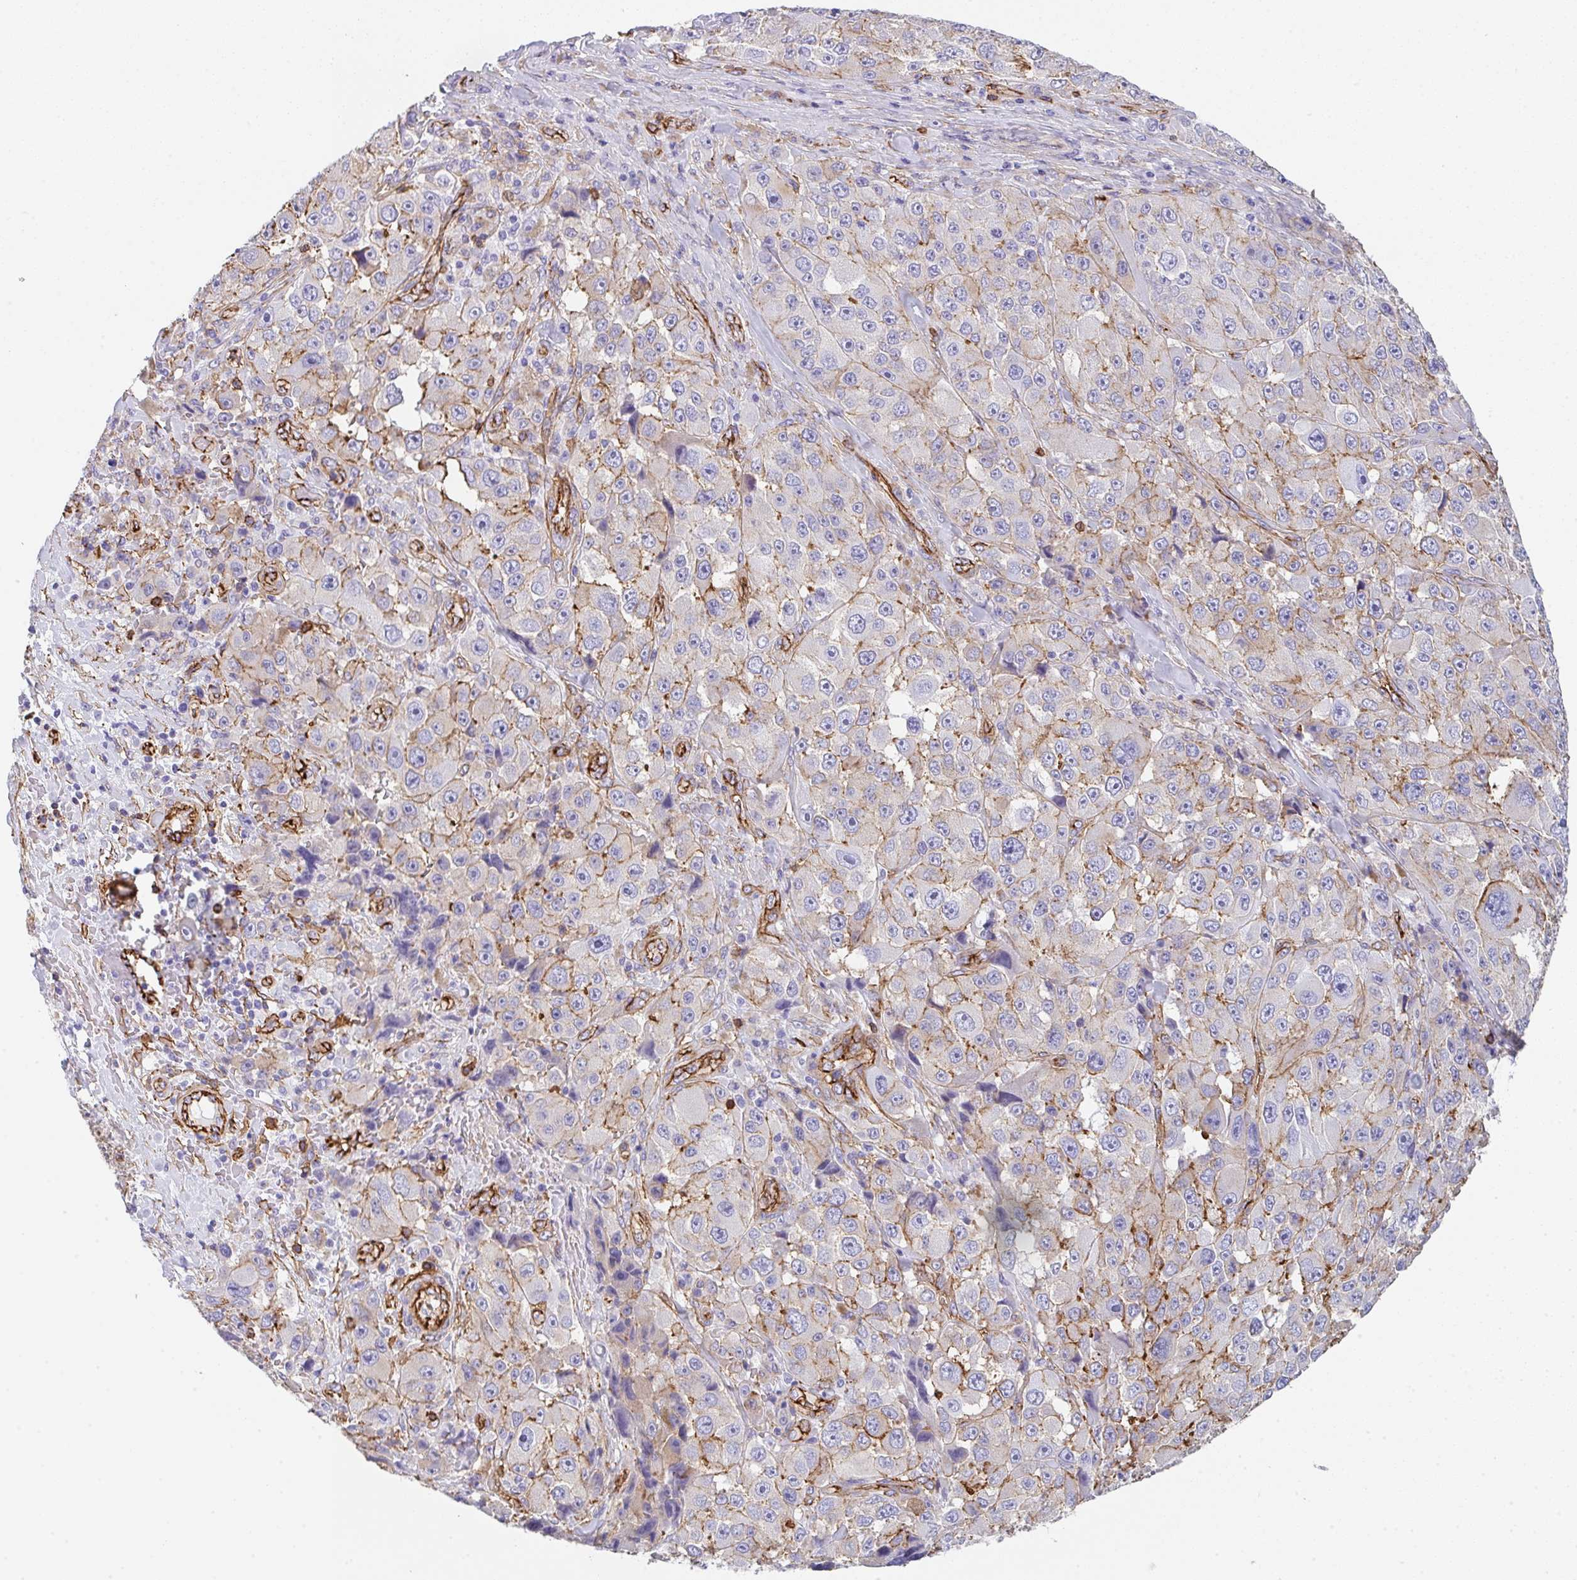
{"staining": {"intensity": "moderate", "quantity": "<25%", "location": "cytoplasmic/membranous"}, "tissue": "melanoma", "cell_type": "Tumor cells", "image_type": "cancer", "snomed": [{"axis": "morphology", "description": "Malignant melanoma, Metastatic site"}, {"axis": "topography", "description": "Lymph node"}], "caption": "Tumor cells display moderate cytoplasmic/membranous positivity in approximately <25% of cells in malignant melanoma (metastatic site). (IHC, brightfield microscopy, high magnification).", "gene": "DBN1", "patient": {"sex": "male", "age": 62}}